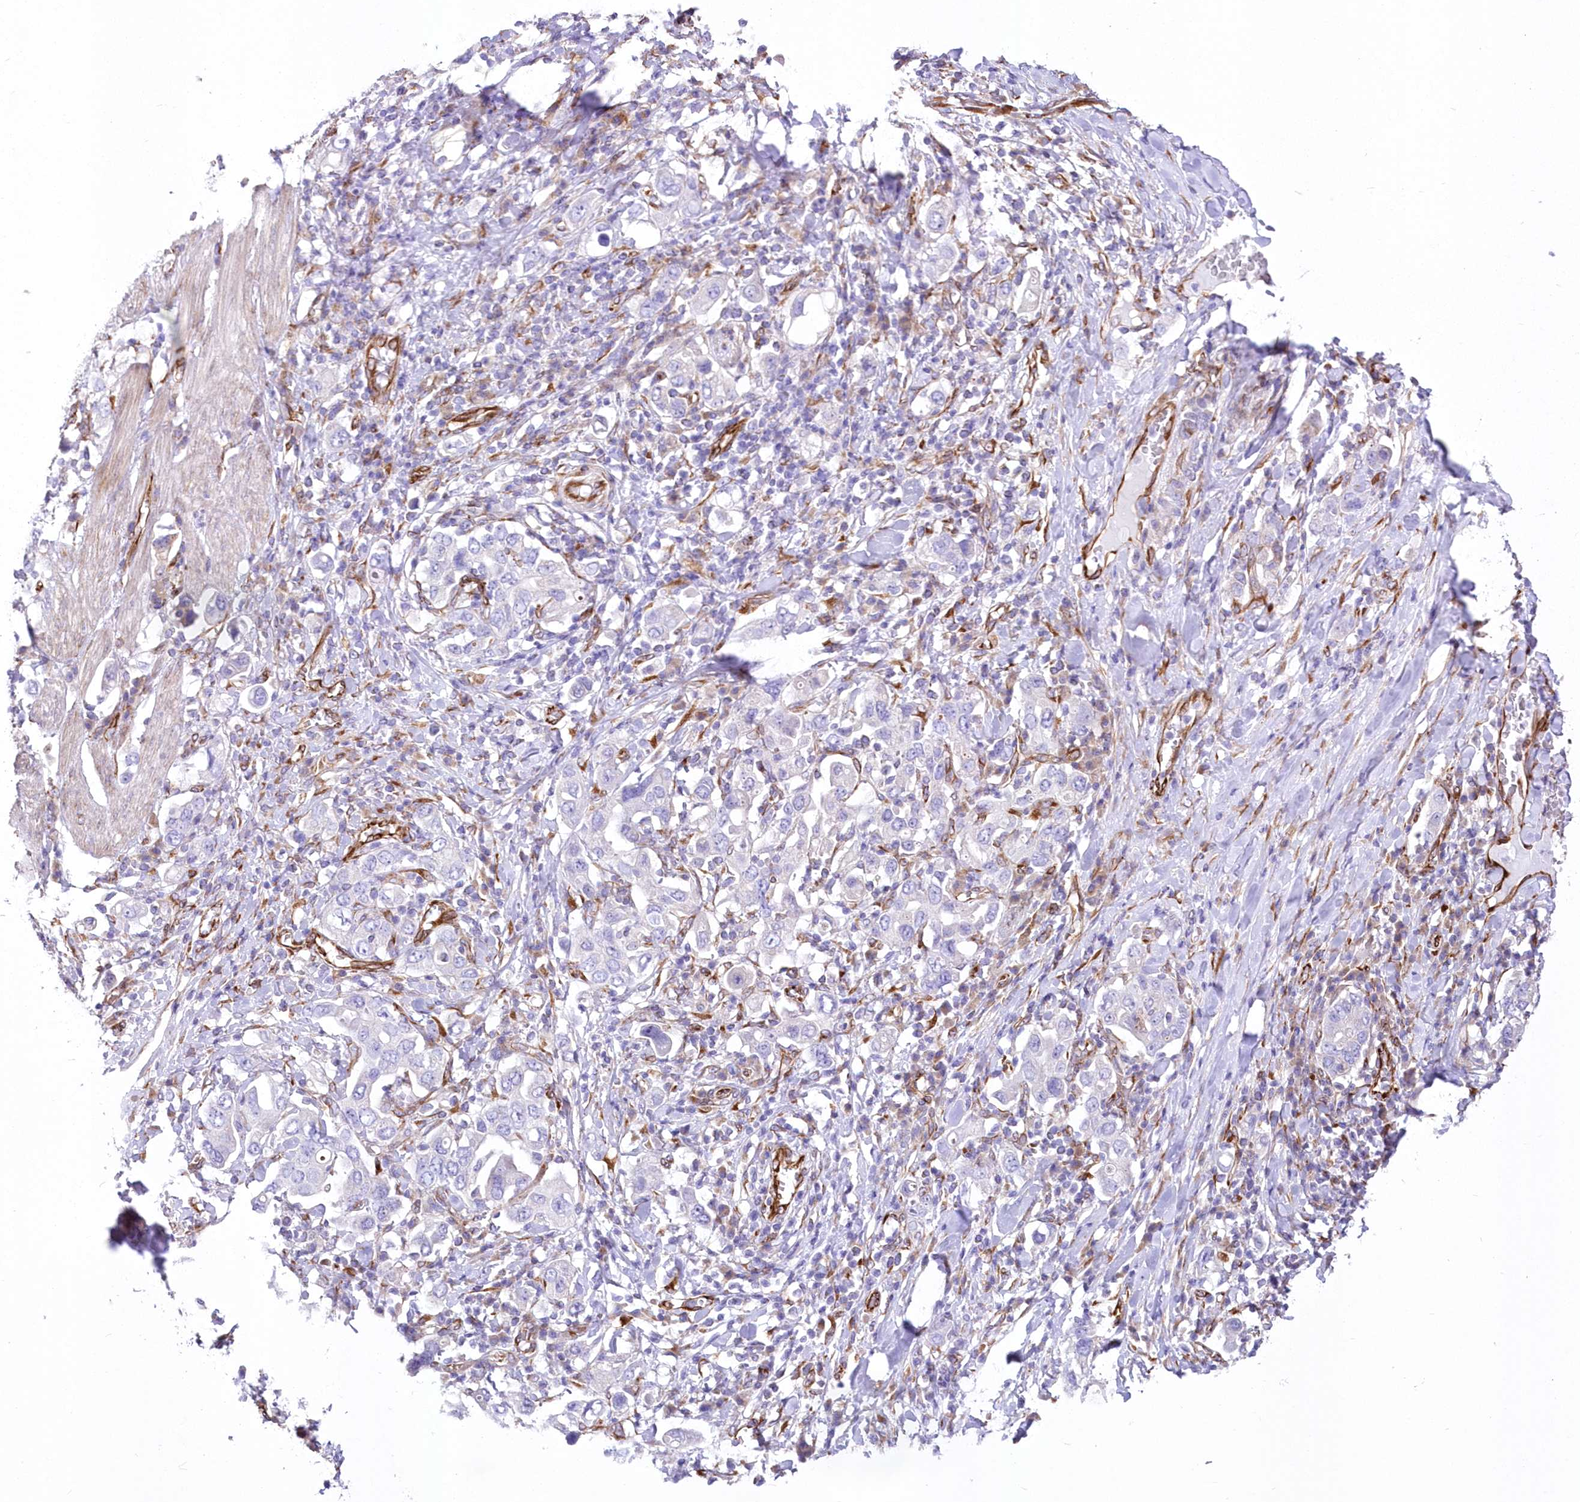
{"staining": {"intensity": "negative", "quantity": "none", "location": "none"}, "tissue": "stomach cancer", "cell_type": "Tumor cells", "image_type": "cancer", "snomed": [{"axis": "morphology", "description": "Adenocarcinoma, NOS"}, {"axis": "topography", "description": "Stomach, upper"}], "caption": "High magnification brightfield microscopy of stomach cancer (adenocarcinoma) stained with DAB (3,3'-diaminobenzidine) (brown) and counterstained with hematoxylin (blue): tumor cells show no significant positivity.", "gene": "YTHDC2", "patient": {"sex": "male", "age": 62}}